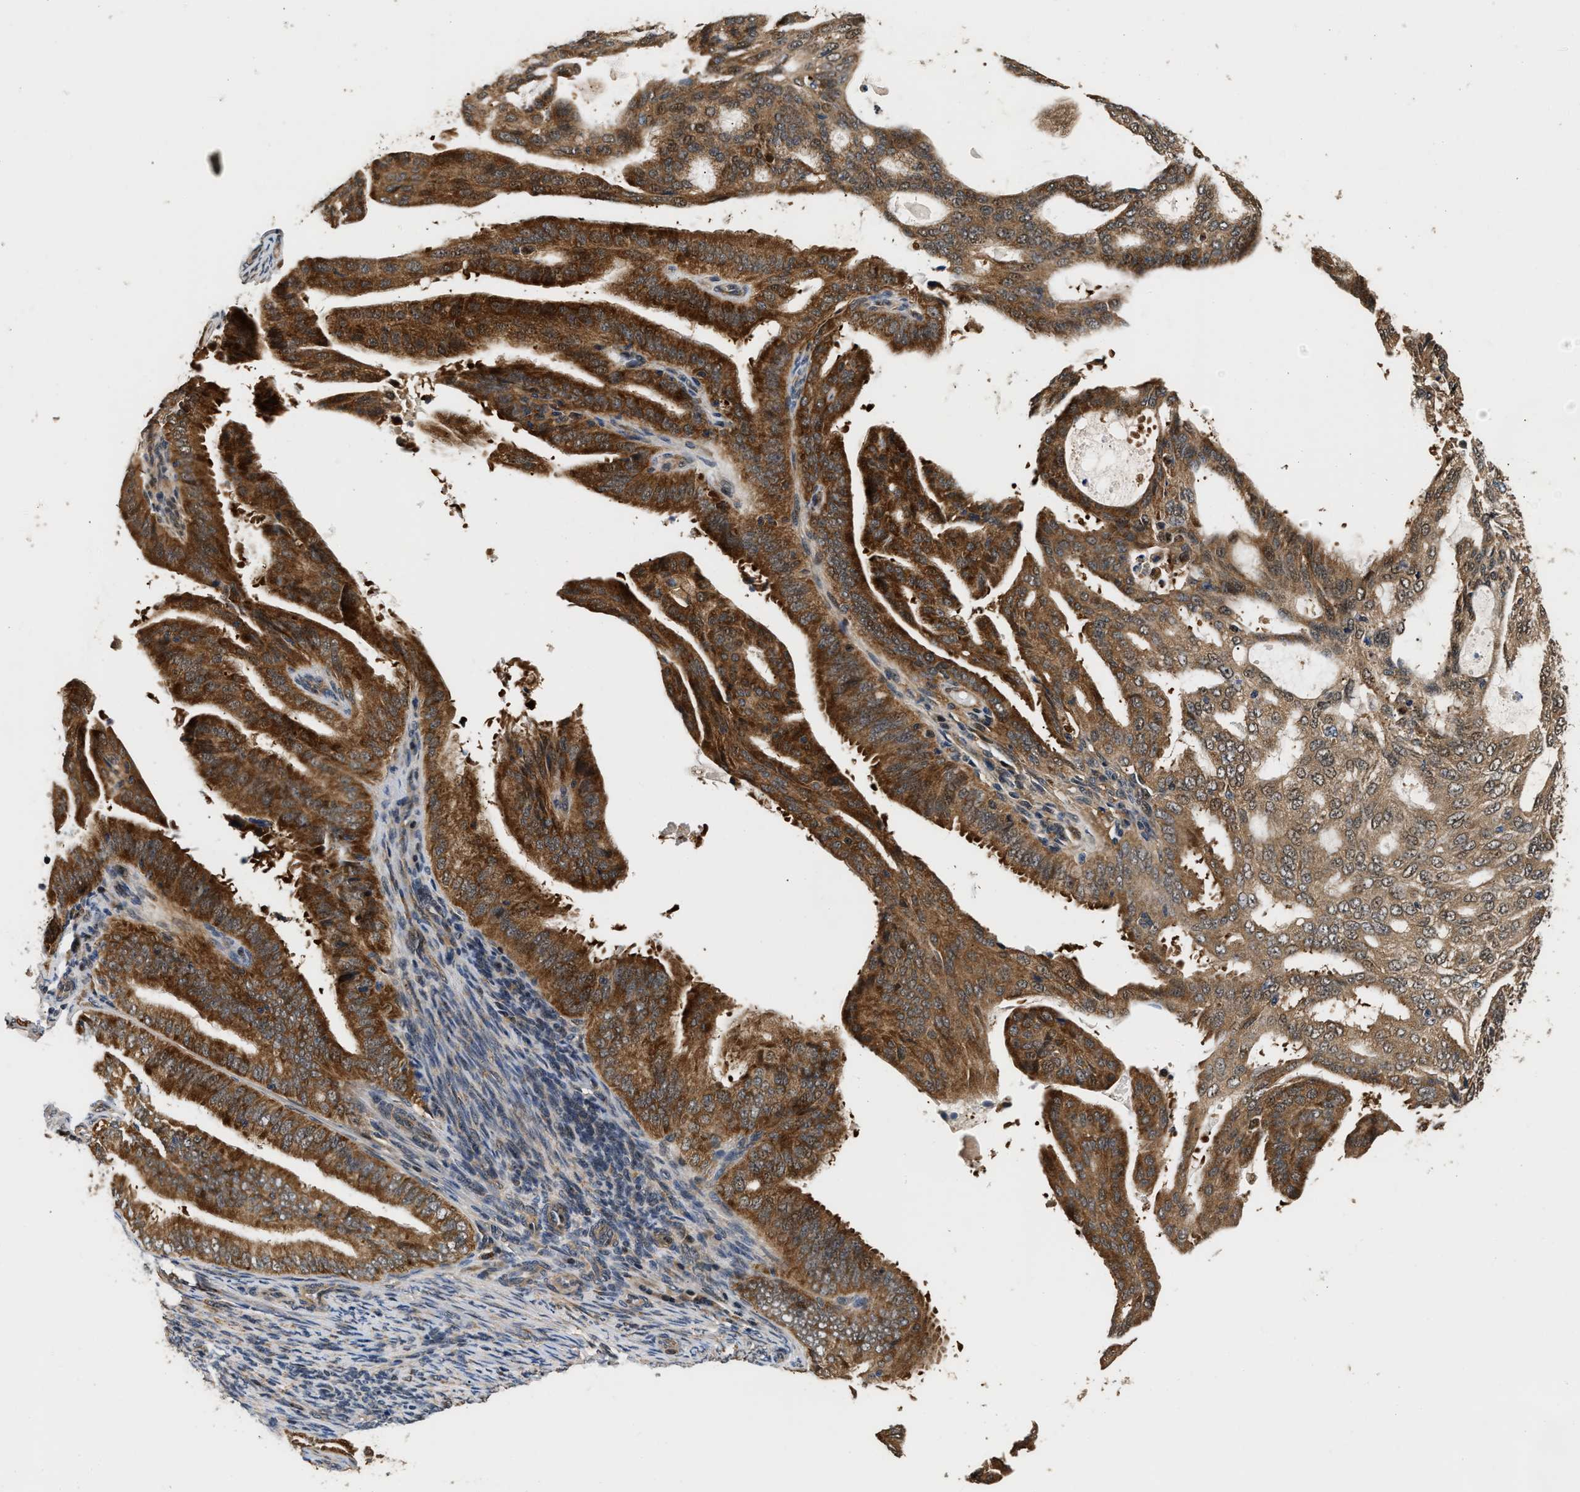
{"staining": {"intensity": "strong", "quantity": ">75%", "location": "cytoplasmic/membranous"}, "tissue": "endometrial cancer", "cell_type": "Tumor cells", "image_type": "cancer", "snomed": [{"axis": "morphology", "description": "Adenocarcinoma, NOS"}, {"axis": "topography", "description": "Endometrium"}], "caption": "Immunohistochemistry (IHC) (DAB) staining of human endometrial cancer demonstrates strong cytoplasmic/membranous protein staining in approximately >75% of tumor cells.", "gene": "LARP6", "patient": {"sex": "female", "age": 58}}